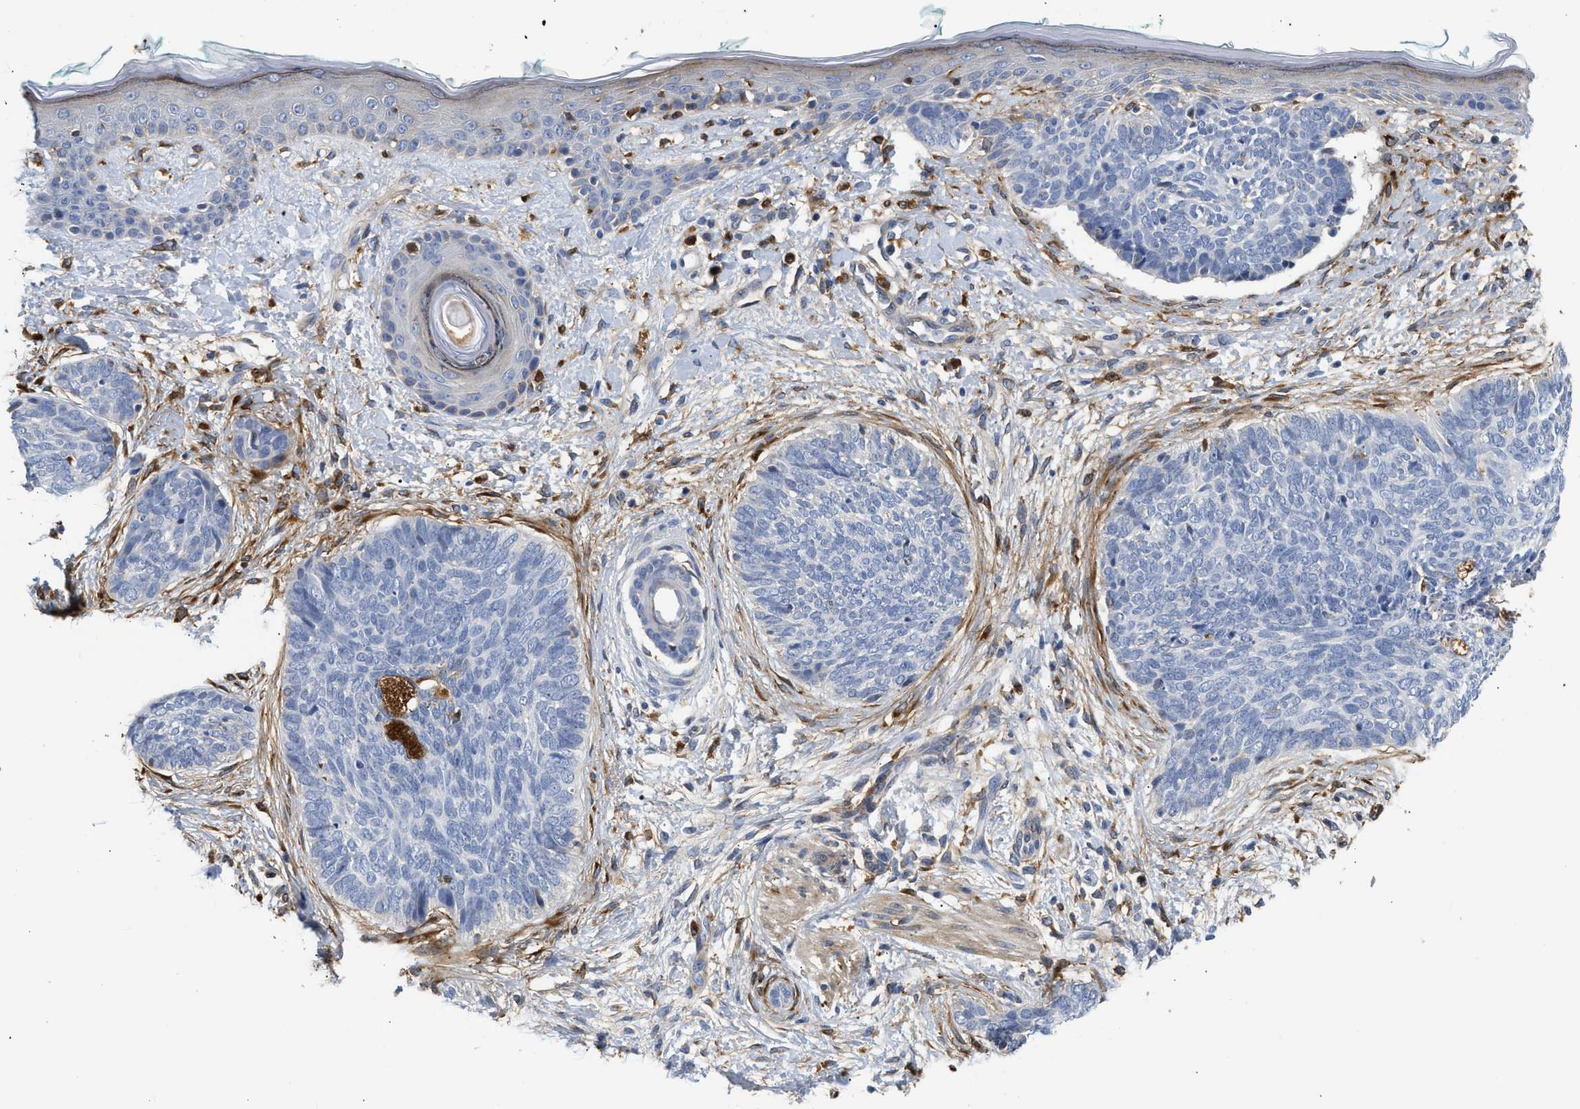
{"staining": {"intensity": "negative", "quantity": "none", "location": "none"}, "tissue": "skin cancer", "cell_type": "Tumor cells", "image_type": "cancer", "snomed": [{"axis": "morphology", "description": "Basal cell carcinoma"}, {"axis": "topography", "description": "Skin"}], "caption": "IHC histopathology image of skin cancer stained for a protein (brown), which displays no staining in tumor cells. The staining is performed using DAB (3,3'-diaminobenzidine) brown chromogen with nuclei counter-stained in using hematoxylin.", "gene": "RAB31", "patient": {"sex": "female", "age": 84}}